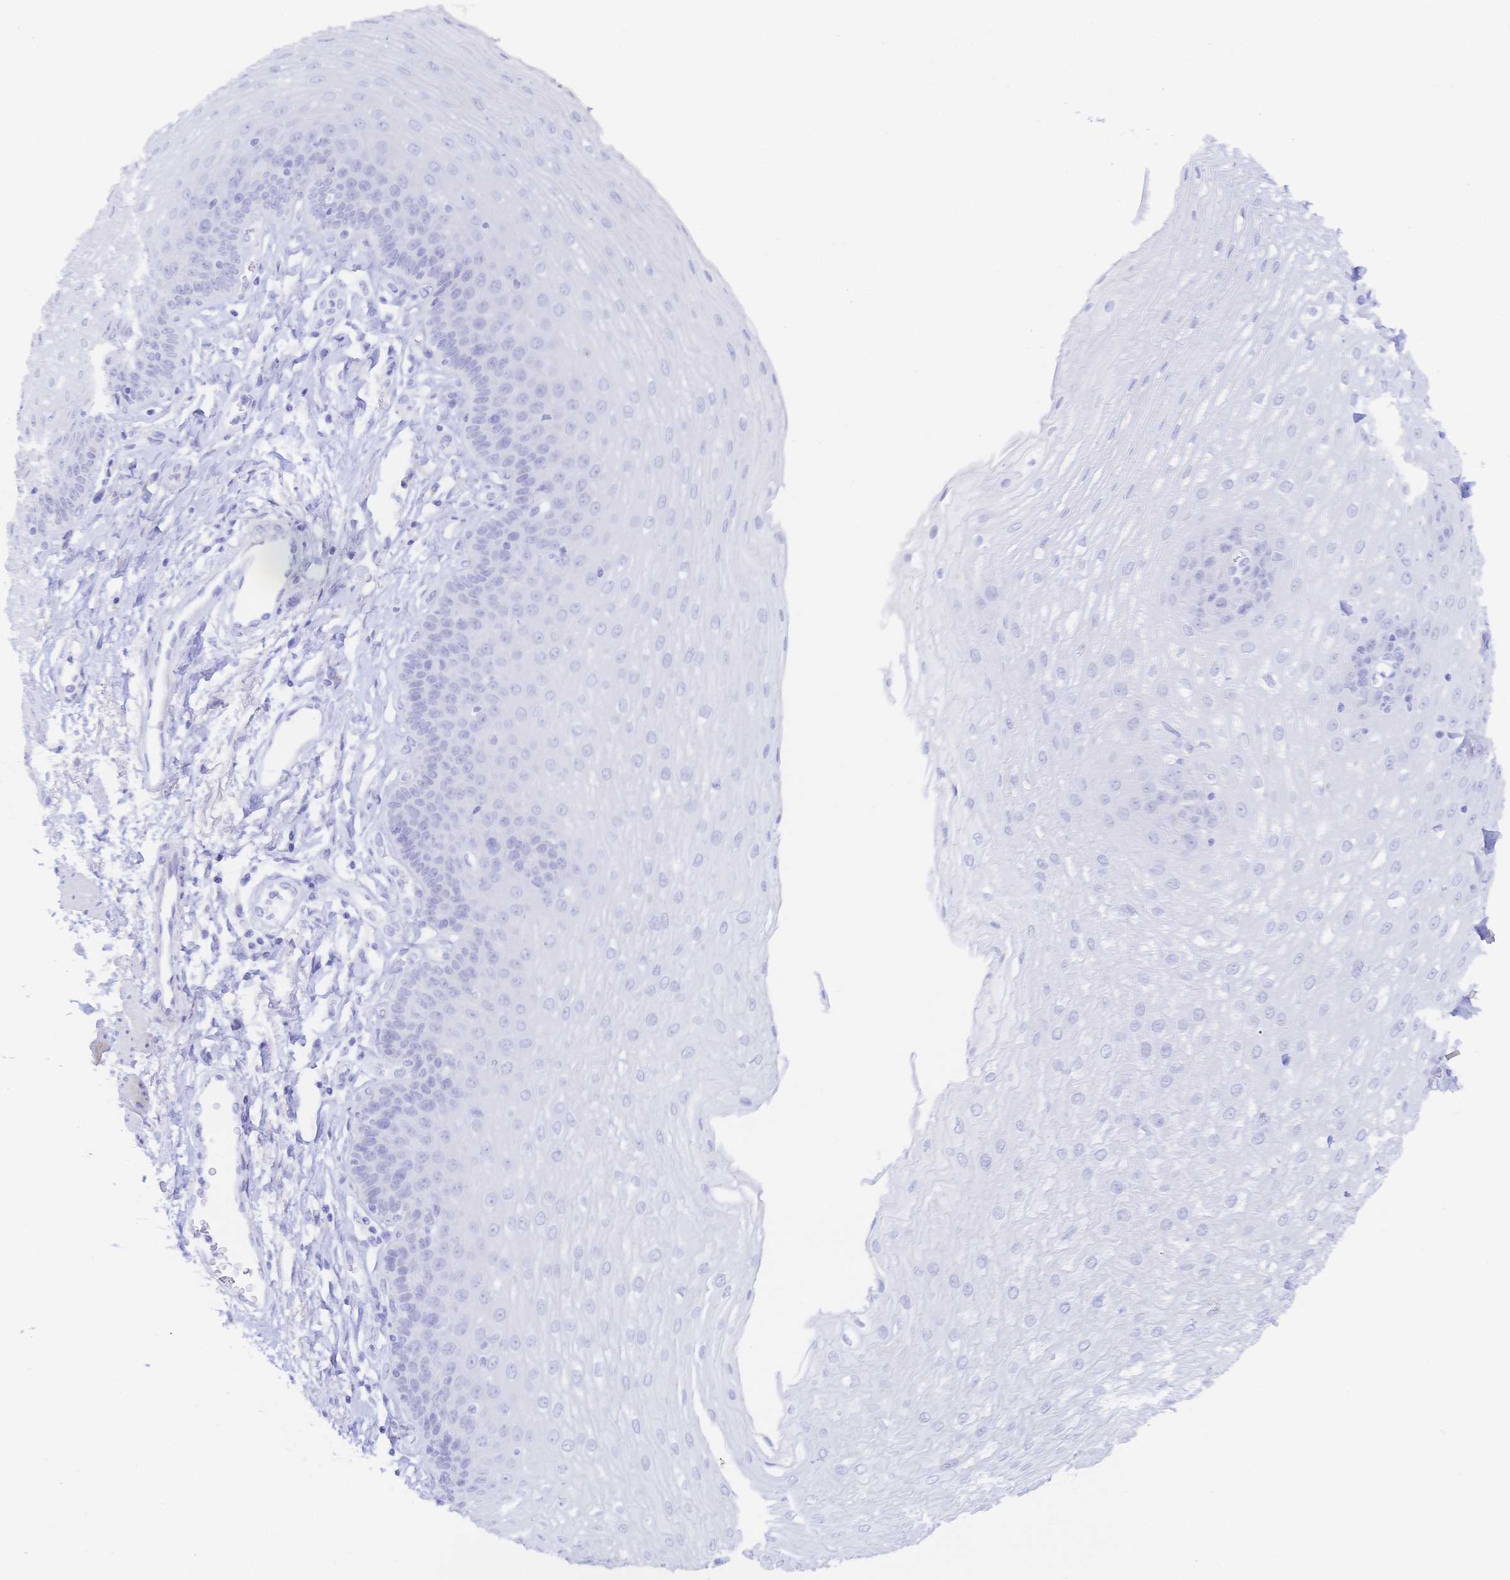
{"staining": {"intensity": "negative", "quantity": "none", "location": "none"}, "tissue": "esophagus", "cell_type": "Squamous epithelial cells", "image_type": "normal", "snomed": [{"axis": "morphology", "description": "Normal tissue, NOS"}, {"axis": "topography", "description": "Esophagus"}], "caption": "This is an IHC photomicrograph of normal esophagus. There is no positivity in squamous epithelial cells.", "gene": "KCNH6", "patient": {"sex": "female", "age": 81}}